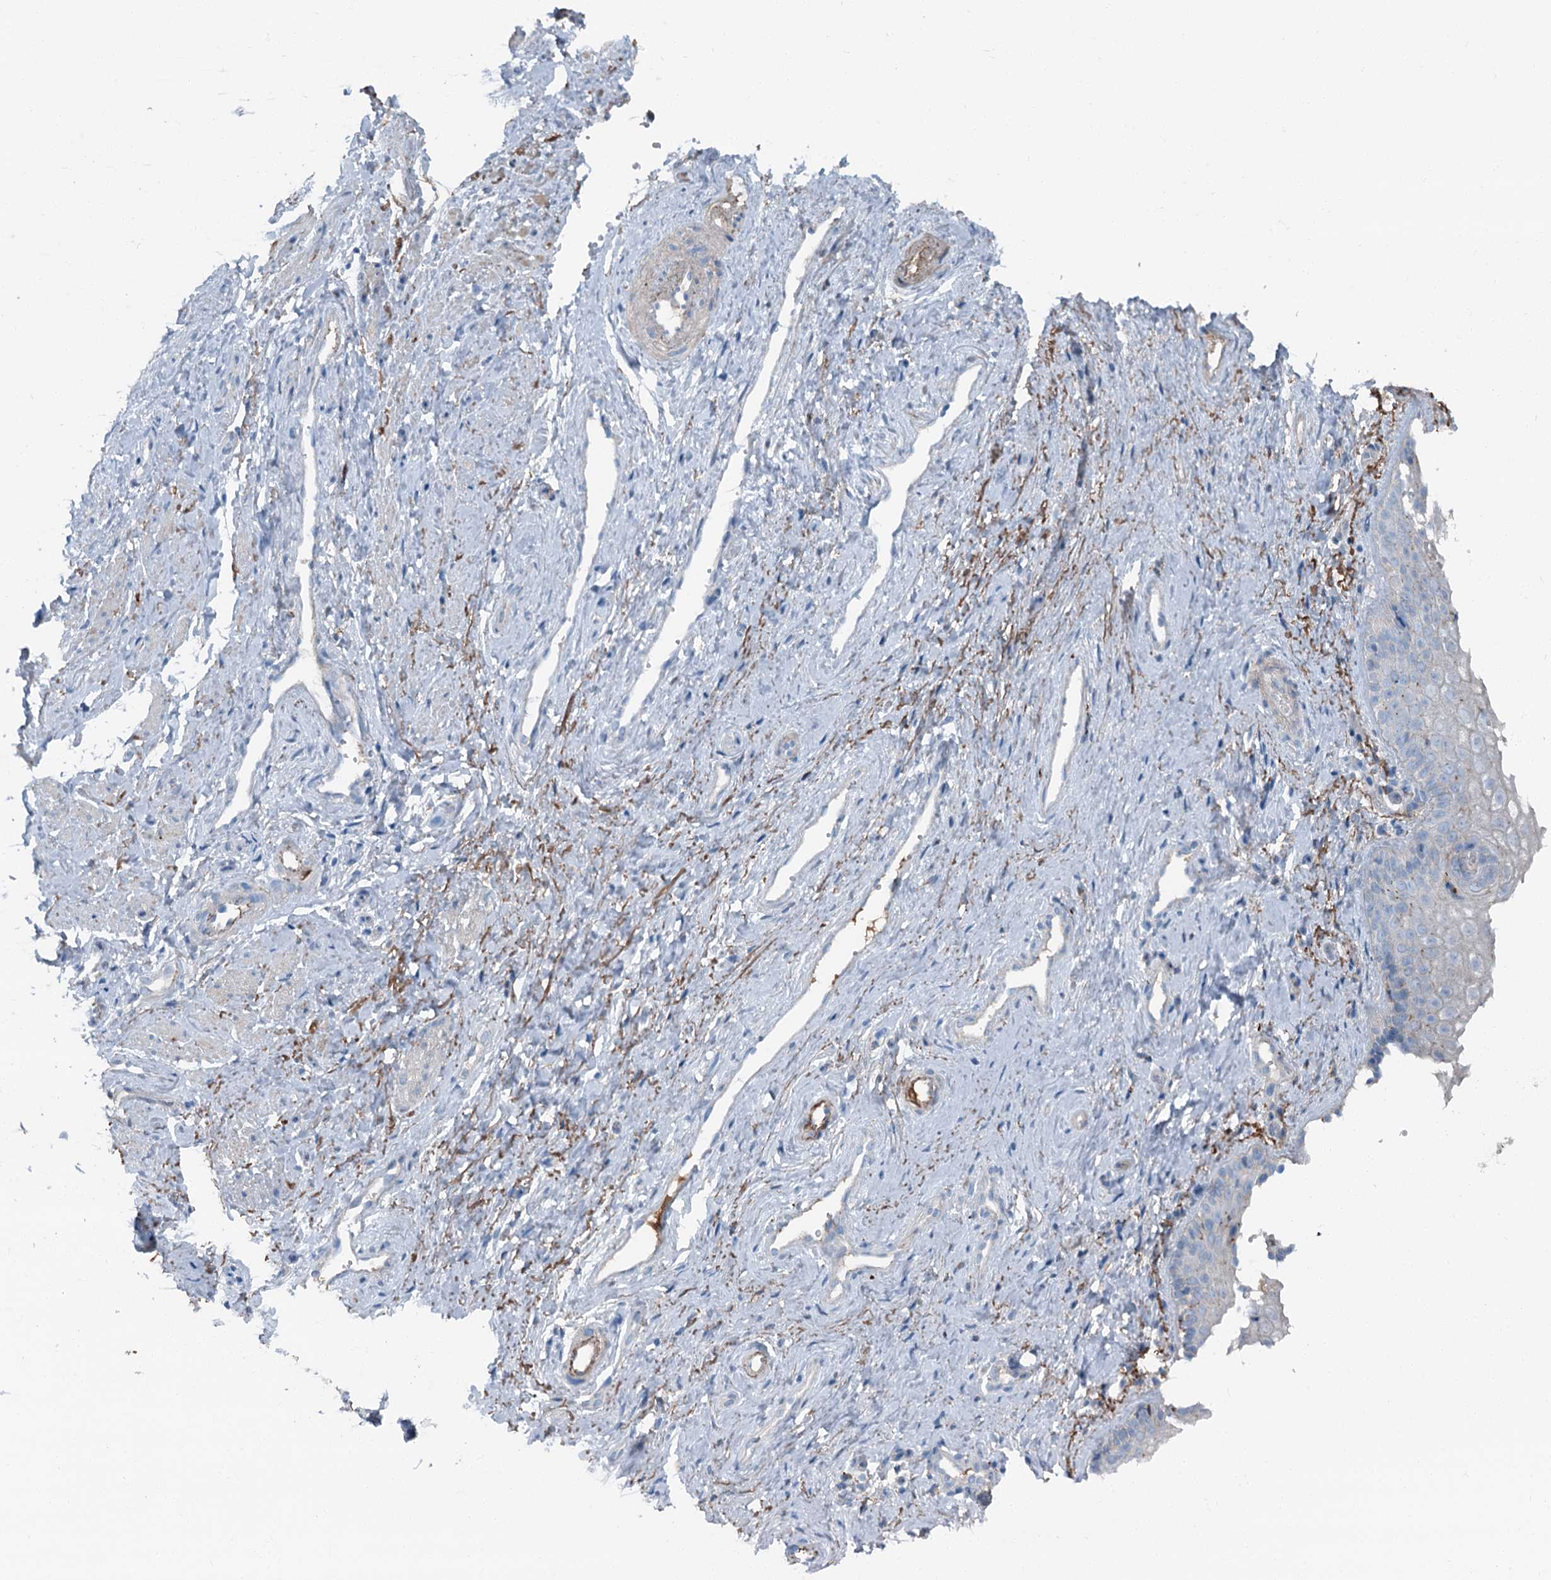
{"staining": {"intensity": "negative", "quantity": "none", "location": "none"}, "tissue": "vagina", "cell_type": "Squamous epithelial cells", "image_type": "normal", "snomed": [{"axis": "morphology", "description": "Normal tissue, NOS"}, {"axis": "topography", "description": "Vagina"}], "caption": "A high-resolution photomicrograph shows immunohistochemistry (IHC) staining of normal vagina, which shows no significant expression in squamous epithelial cells. (Stains: DAB (3,3'-diaminobenzidine) immunohistochemistry with hematoxylin counter stain, Microscopy: brightfield microscopy at high magnification).", "gene": "AXL", "patient": {"sex": "female", "age": 46}}